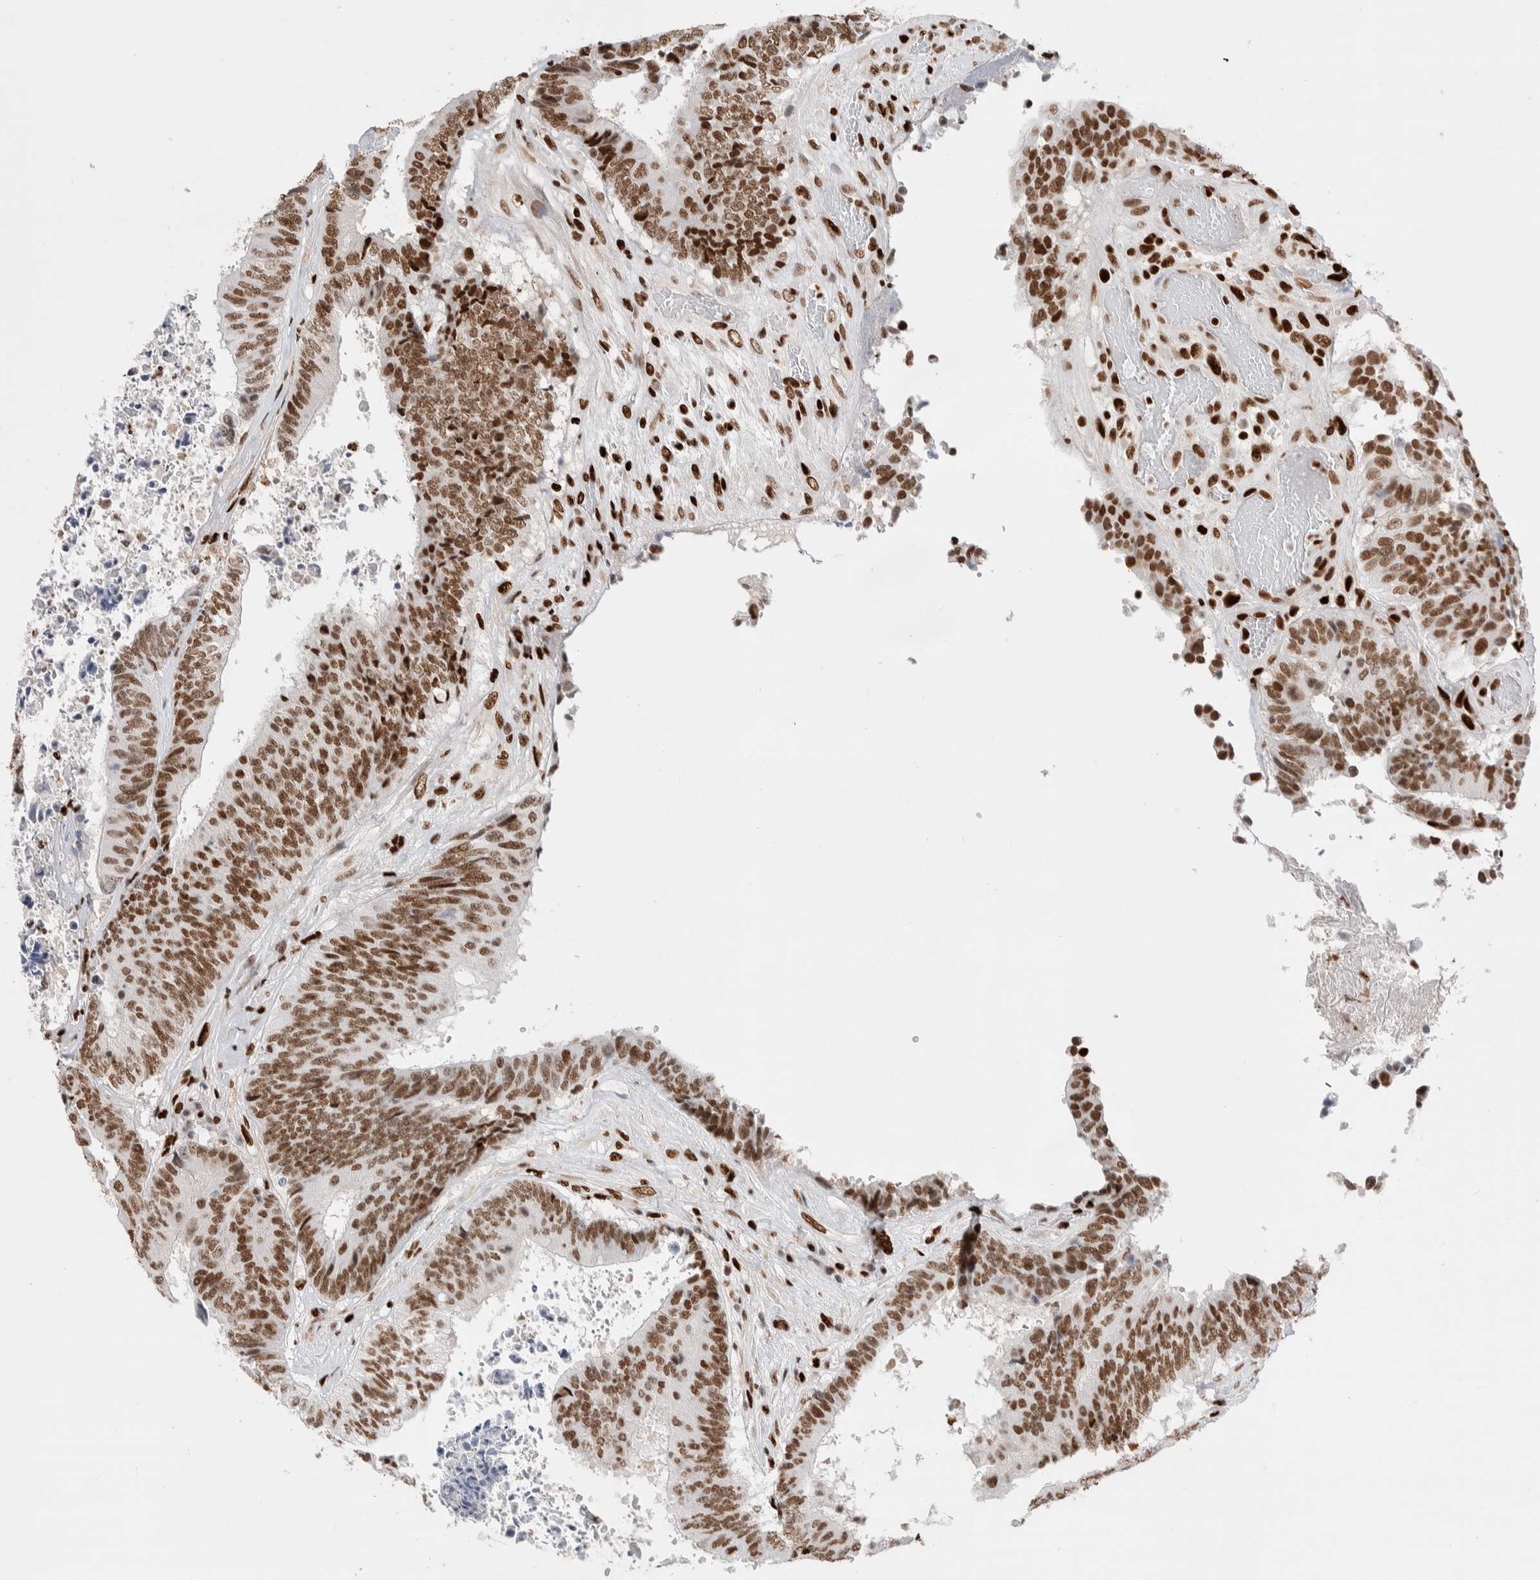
{"staining": {"intensity": "moderate", "quantity": ">75%", "location": "nuclear"}, "tissue": "colorectal cancer", "cell_type": "Tumor cells", "image_type": "cancer", "snomed": [{"axis": "morphology", "description": "Adenocarcinoma, NOS"}, {"axis": "topography", "description": "Rectum"}], "caption": "IHC staining of colorectal cancer (adenocarcinoma), which reveals medium levels of moderate nuclear staining in approximately >75% of tumor cells indicating moderate nuclear protein positivity. The staining was performed using DAB (3,3'-diaminobenzidine) (brown) for protein detection and nuclei were counterstained in hematoxylin (blue).", "gene": "RNASEK-C17orf49", "patient": {"sex": "male", "age": 72}}